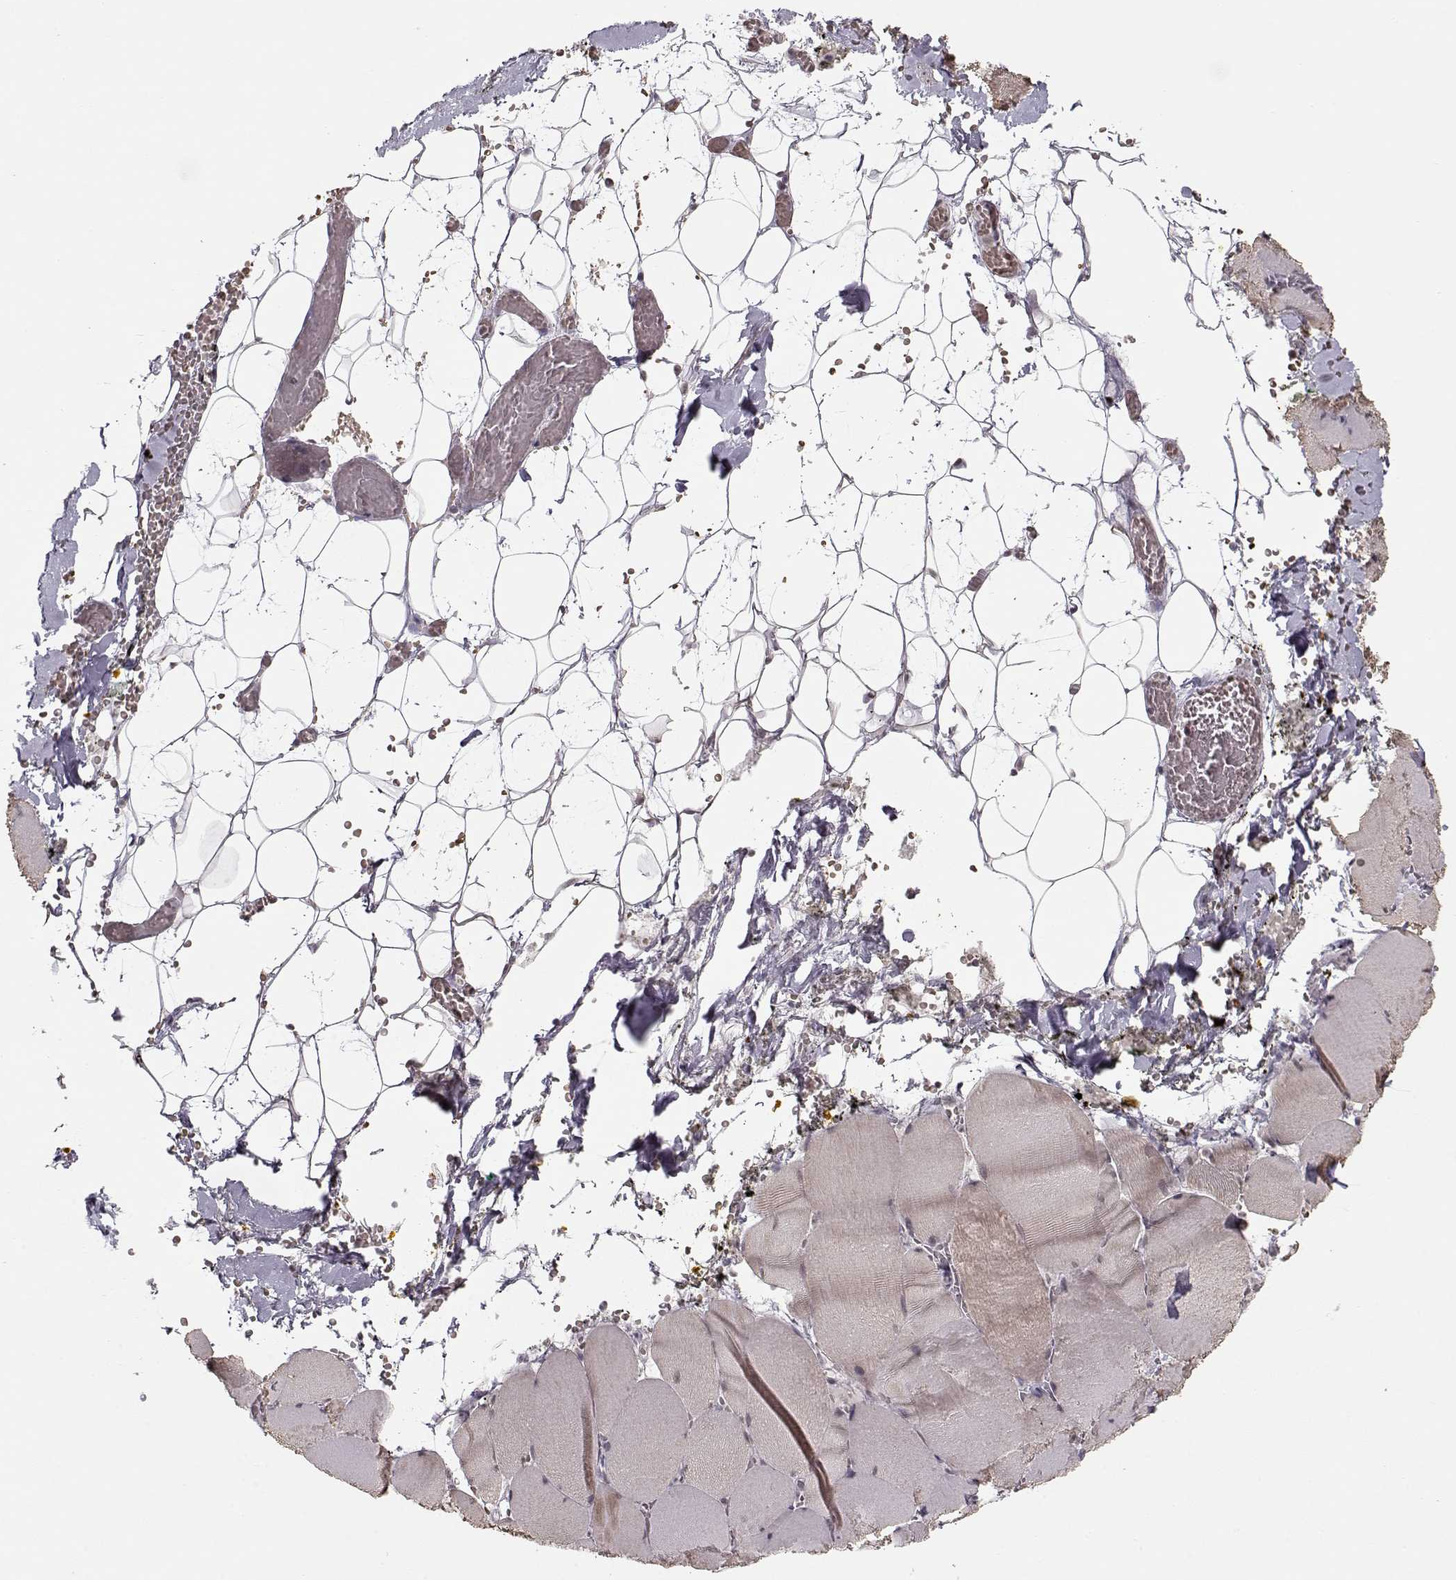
{"staining": {"intensity": "weak", "quantity": "<25%", "location": "cytoplasmic/membranous"}, "tissue": "skeletal muscle", "cell_type": "Myocytes", "image_type": "normal", "snomed": [{"axis": "morphology", "description": "Normal tissue, NOS"}, {"axis": "topography", "description": "Skeletal muscle"}], "caption": "A photomicrograph of skeletal muscle stained for a protein reveals no brown staining in myocytes. (Stains: DAB (3,3'-diaminobenzidine) IHC with hematoxylin counter stain, Microscopy: brightfield microscopy at high magnification).", "gene": "PCP4", "patient": {"sex": "male", "age": 56}}